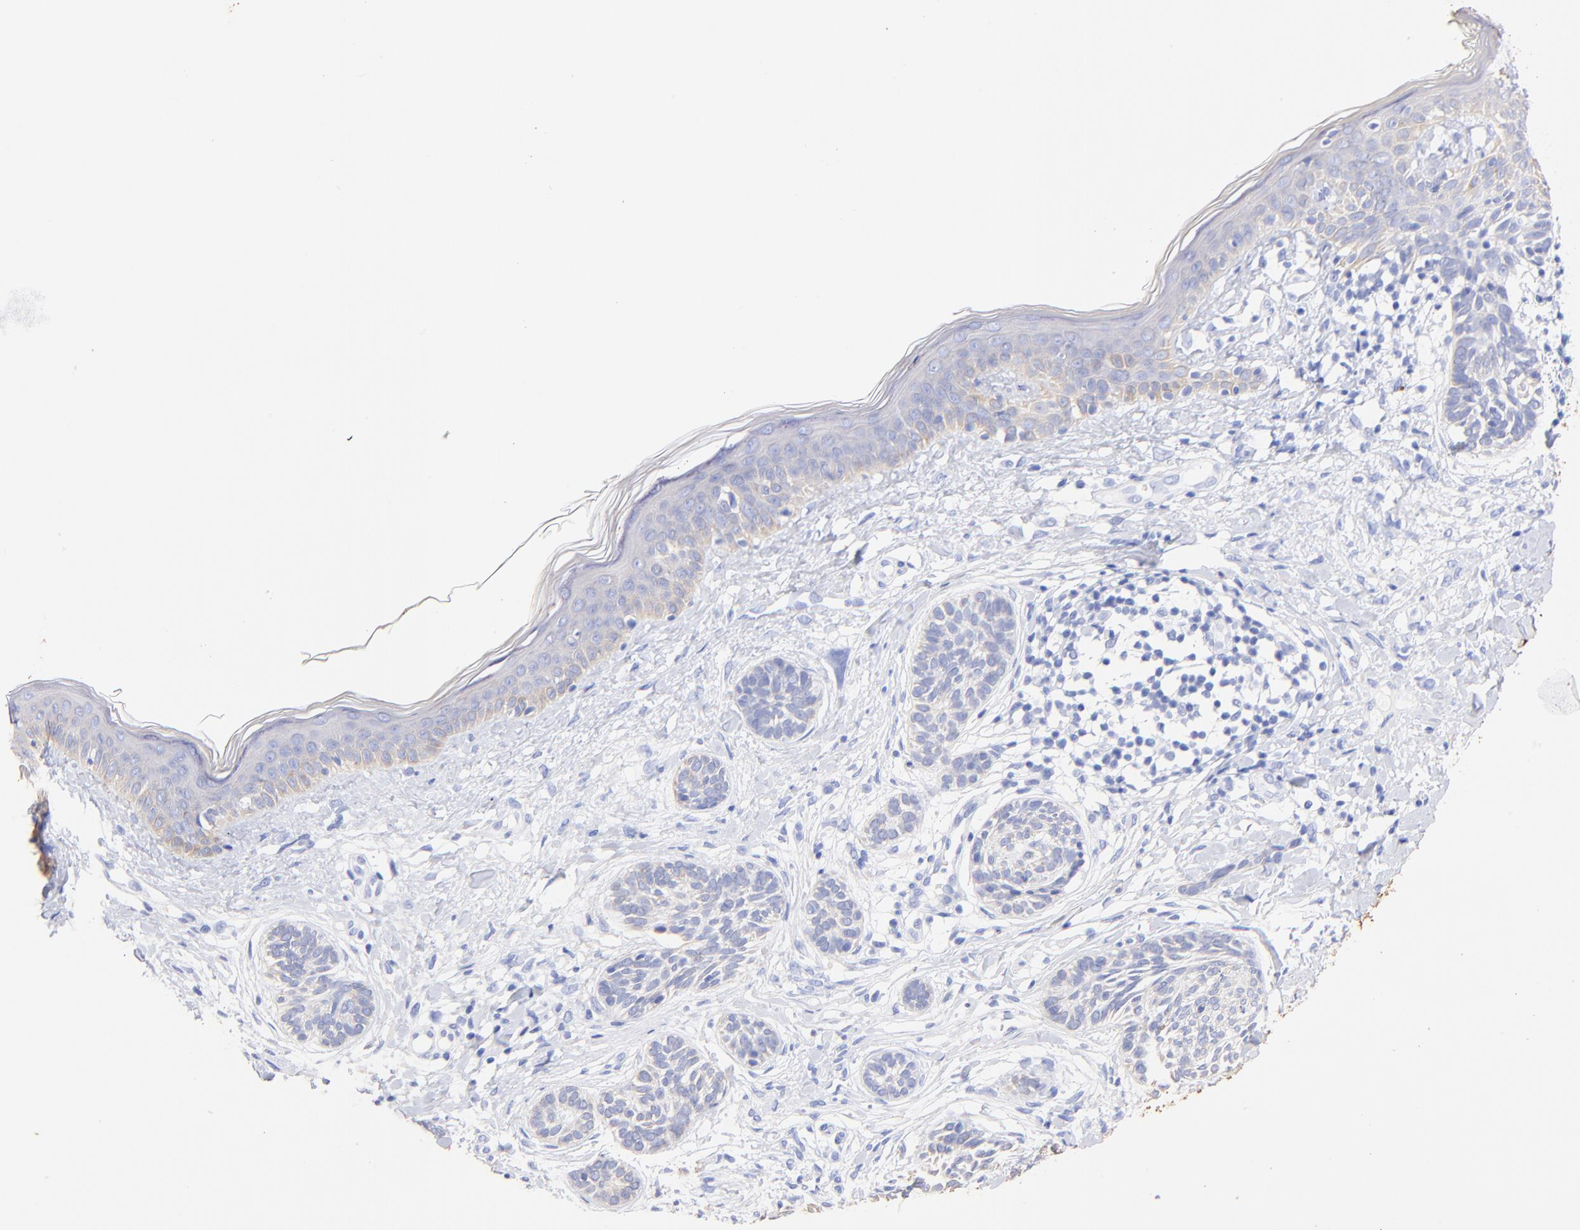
{"staining": {"intensity": "negative", "quantity": "none", "location": "none"}, "tissue": "skin cancer", "cell_type": "Tumor cells", "image_type": "cancer", "snomed": [{"axis": "morphology", "description": "Normal tissue, NOS"}, {"axis": "morphology", "description": "Basal cell carcinoma"}, {"axis": "topography", "description": "Skin"}], "caption": "This is a photomicrograph of immunohistochemistry (IHC) staining of skin cancer (basal cell carcinoma), which shows no staining in tumor cells.", "gene": "KRT19", "patient": {"sex": "male", "age": 63}}